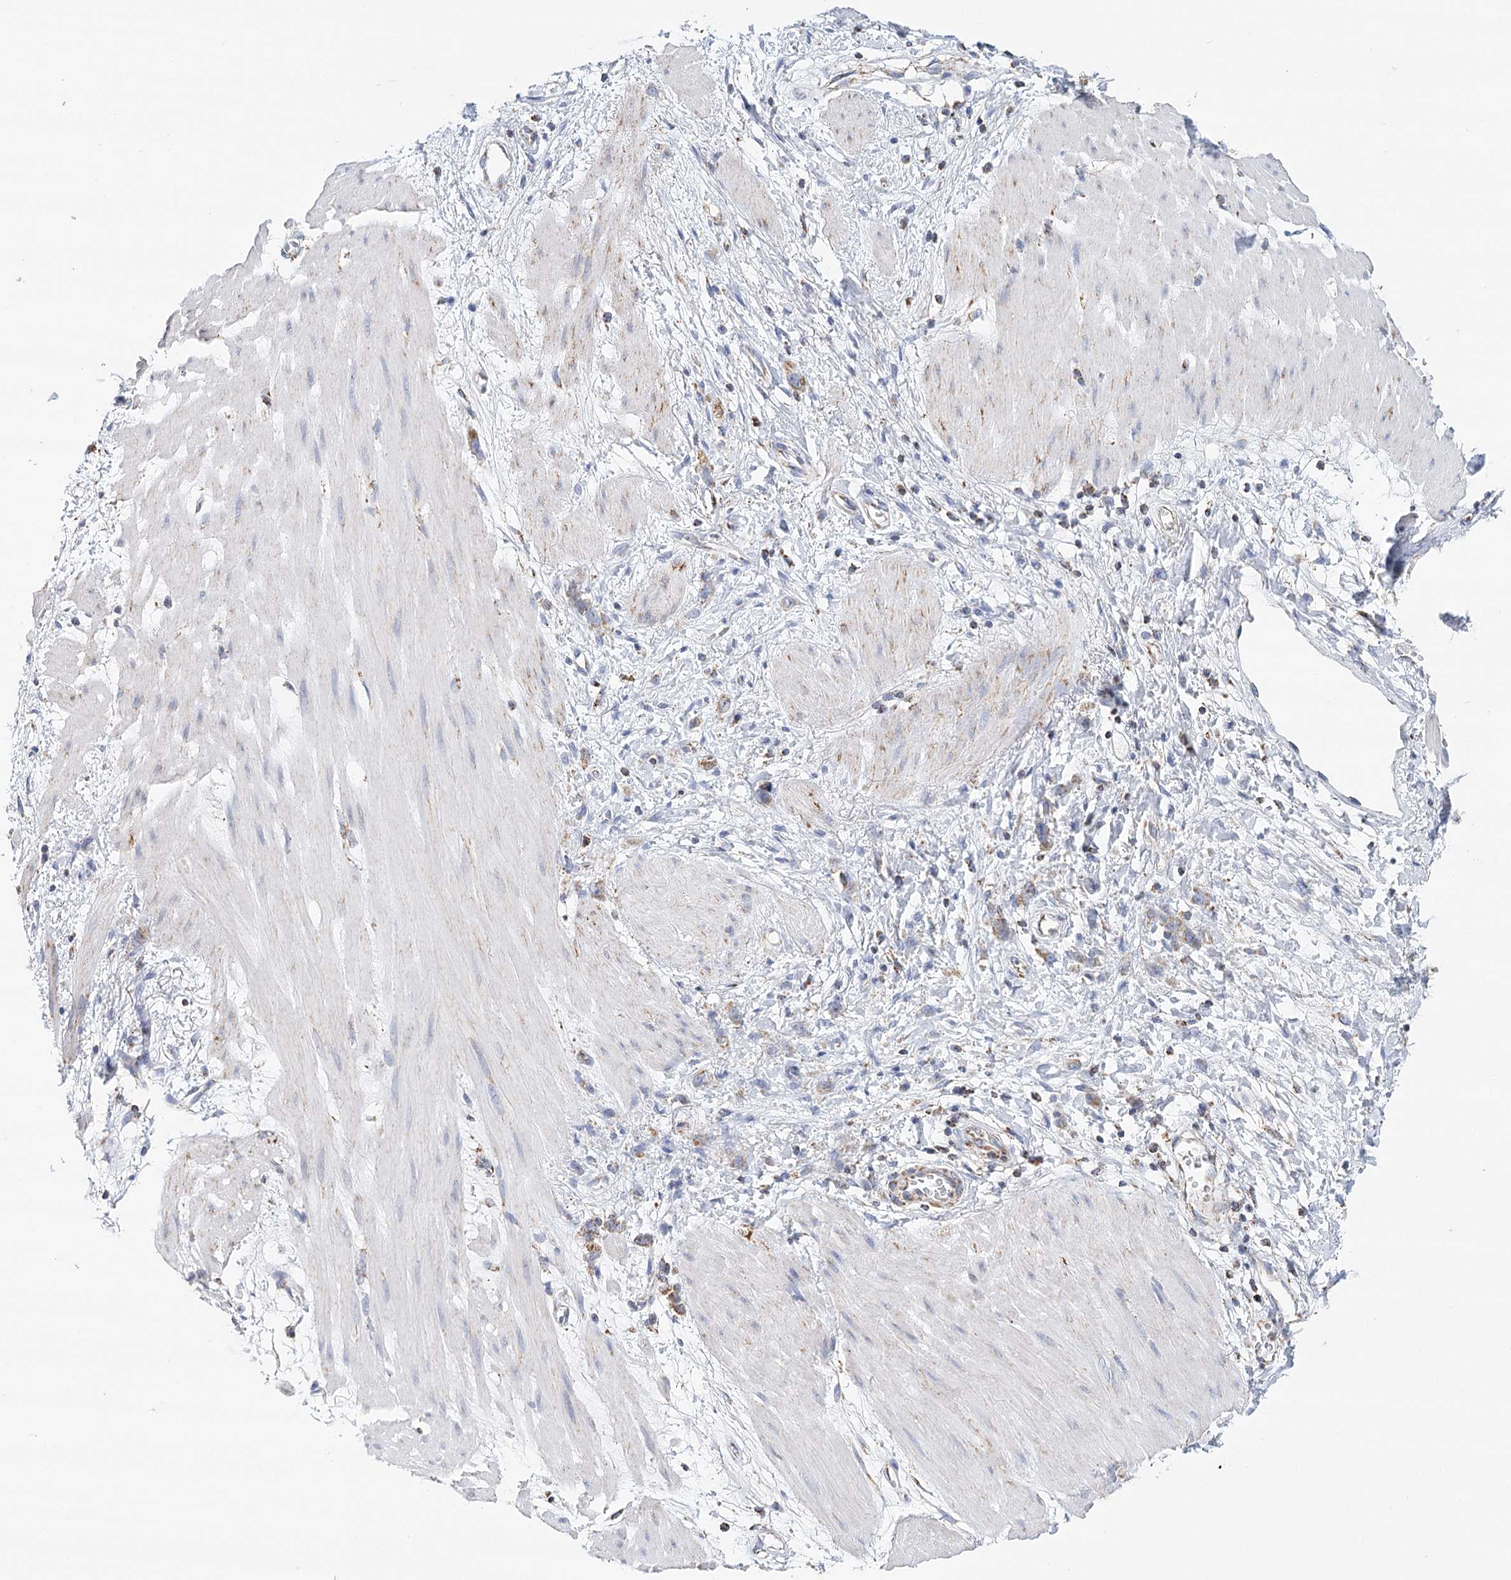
{"staining": {"intensity": "moderate", "quantity": ">75%", "location": "cytoplasmic/membranous"}, "tissue": "stomach cancer", "cell_type": "Tumor cells", "image_type": "cancer", "snomed": [{"axis": "morphology", "description": "Adenocarcinoma, NOS"}, {"axis": "topography", "description": "Stomach"}], "caption": "A brown stain labels moderate cytoplasmic/membranous staining of a protein in stomach cancer tumor cells.", "gene": "LSS", "patient": {"sex": "female", "age": 76}}